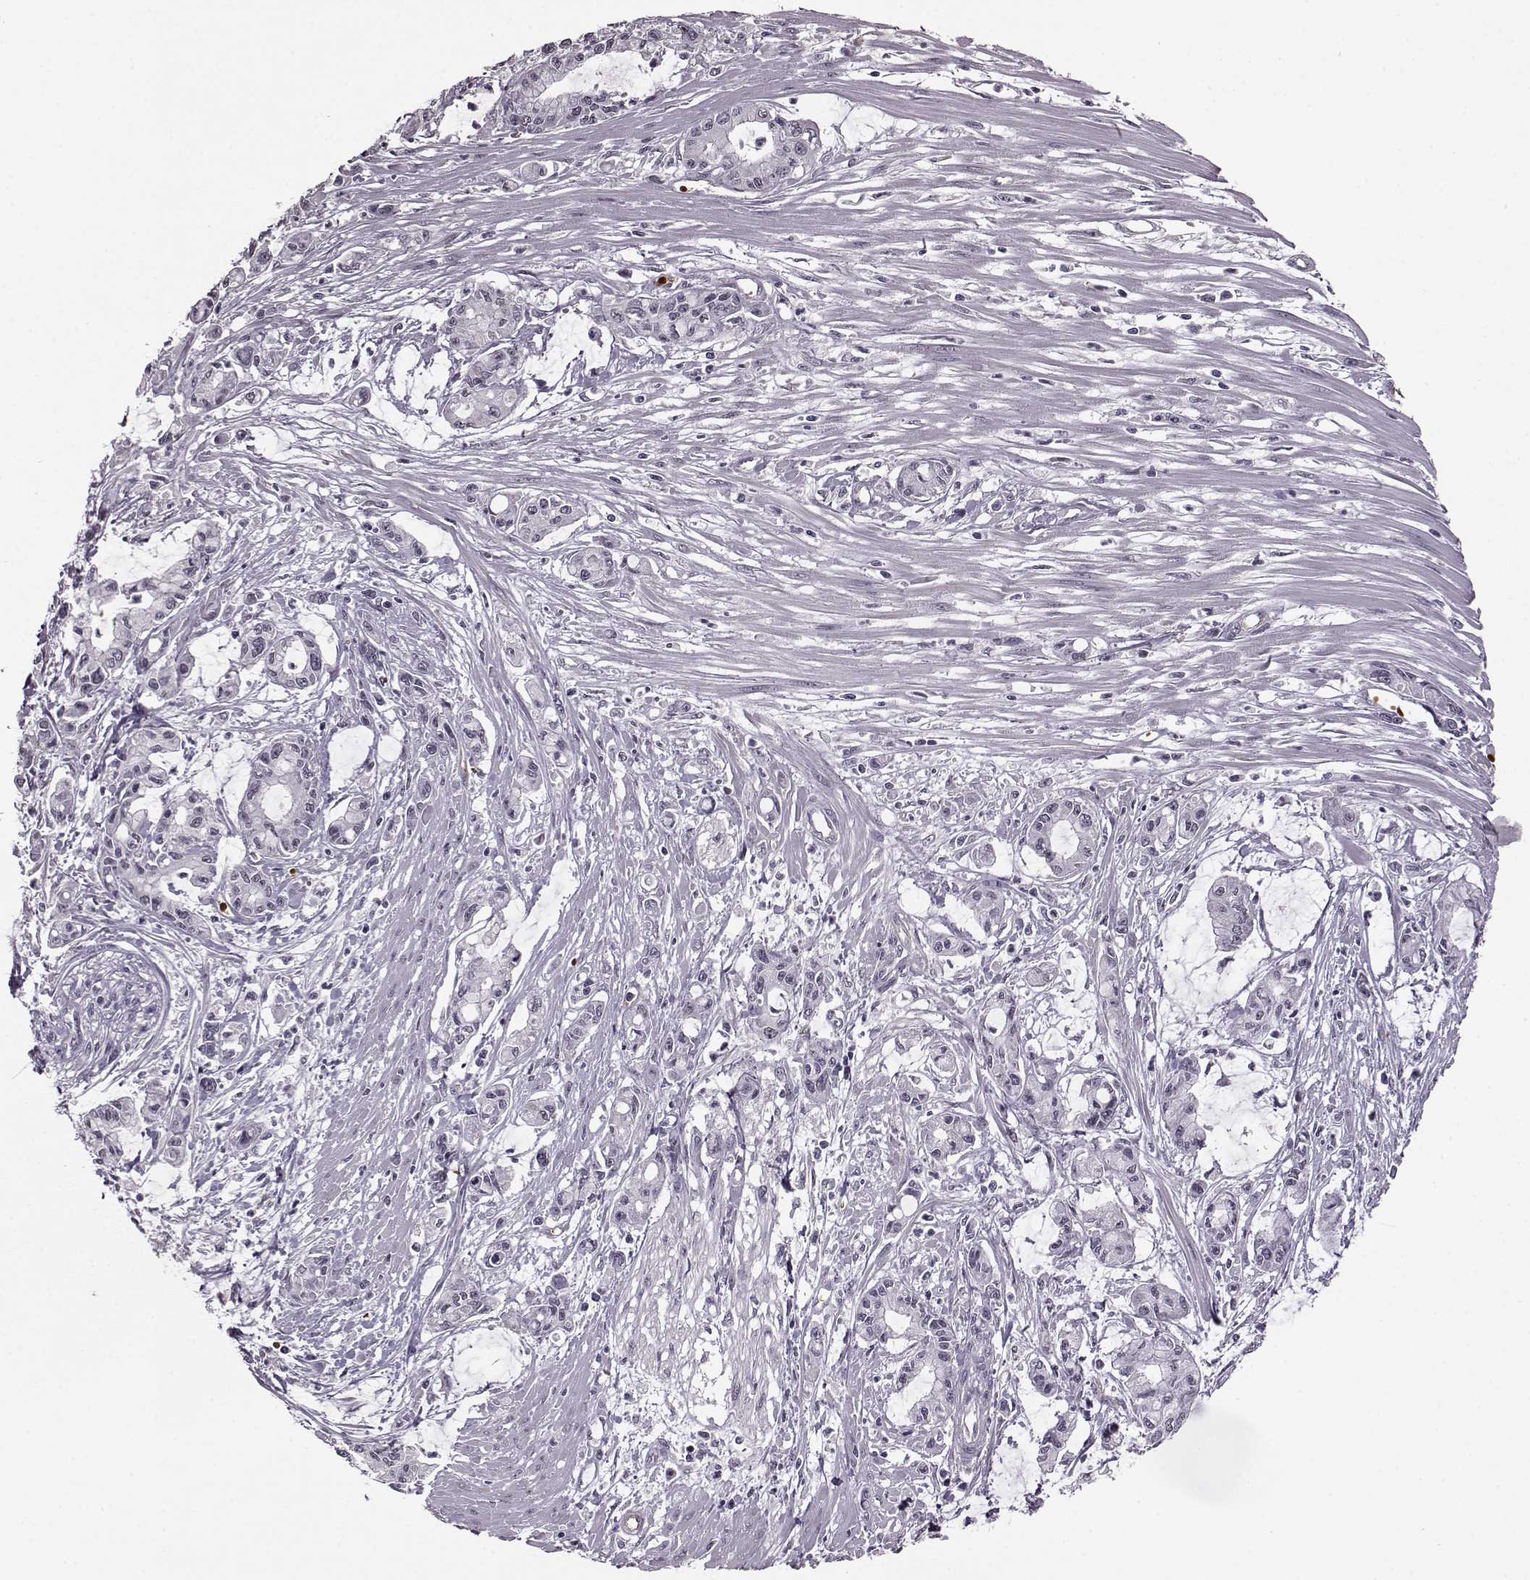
{"staining": {"intensity": "negative", "quantity": "none", "location": "none"}, "tissue": "pancreatic cancer", "cell_type": "Tumor cells", "image_type": "cancer", "snomed": [{"axis": "morphology", "description": "Adenocarcinoma, NOS"}, {"axis": "topography", "description": "Pancreas"}], "caption": "Tumor cells show no significant protein positivity in pancreatic adenocarcinoma.", "gene": "PROP1", "patient": {"sex": "male", "age": 48}}